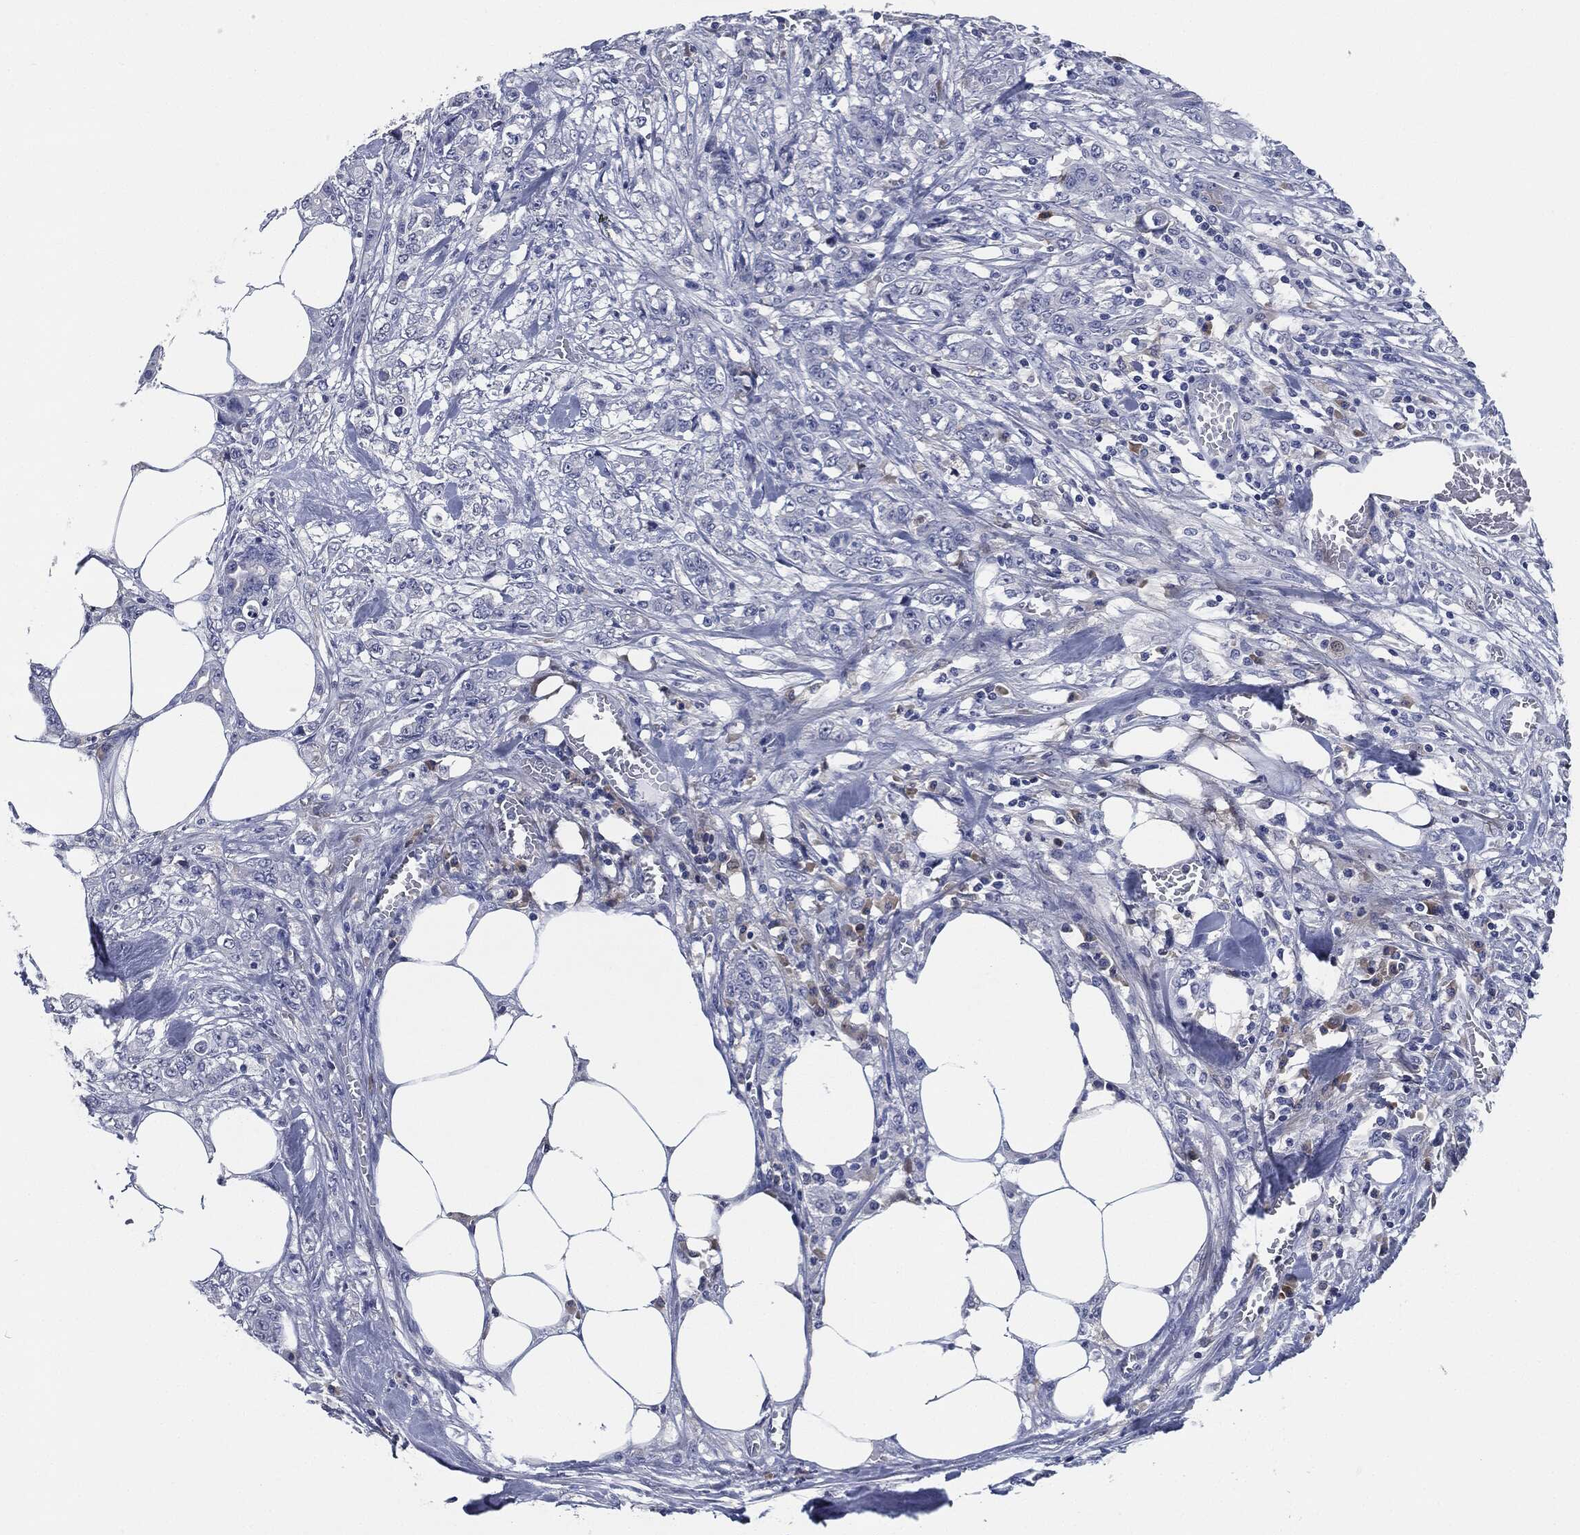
{"staining": {"intensity": "negative", "quantity": "none", "location": "none"}, "tissue": "colorectal cancer", "cell_type": "Tumor cells", "image_type": "cancer", "snomed": [{"axis": "morphology", "description": "Adenocarcinoma, NOS"}, {"axis": "topography", "description": "Colon"}], "caption": "A high-resolution micrograph shows immunohistochemistry staining of colorectal adenocarcinoma, which reveals no significant staining in tumor cells.", "gene": "SIGLEC7", "patient": {"sex": "female", "age": 48}}